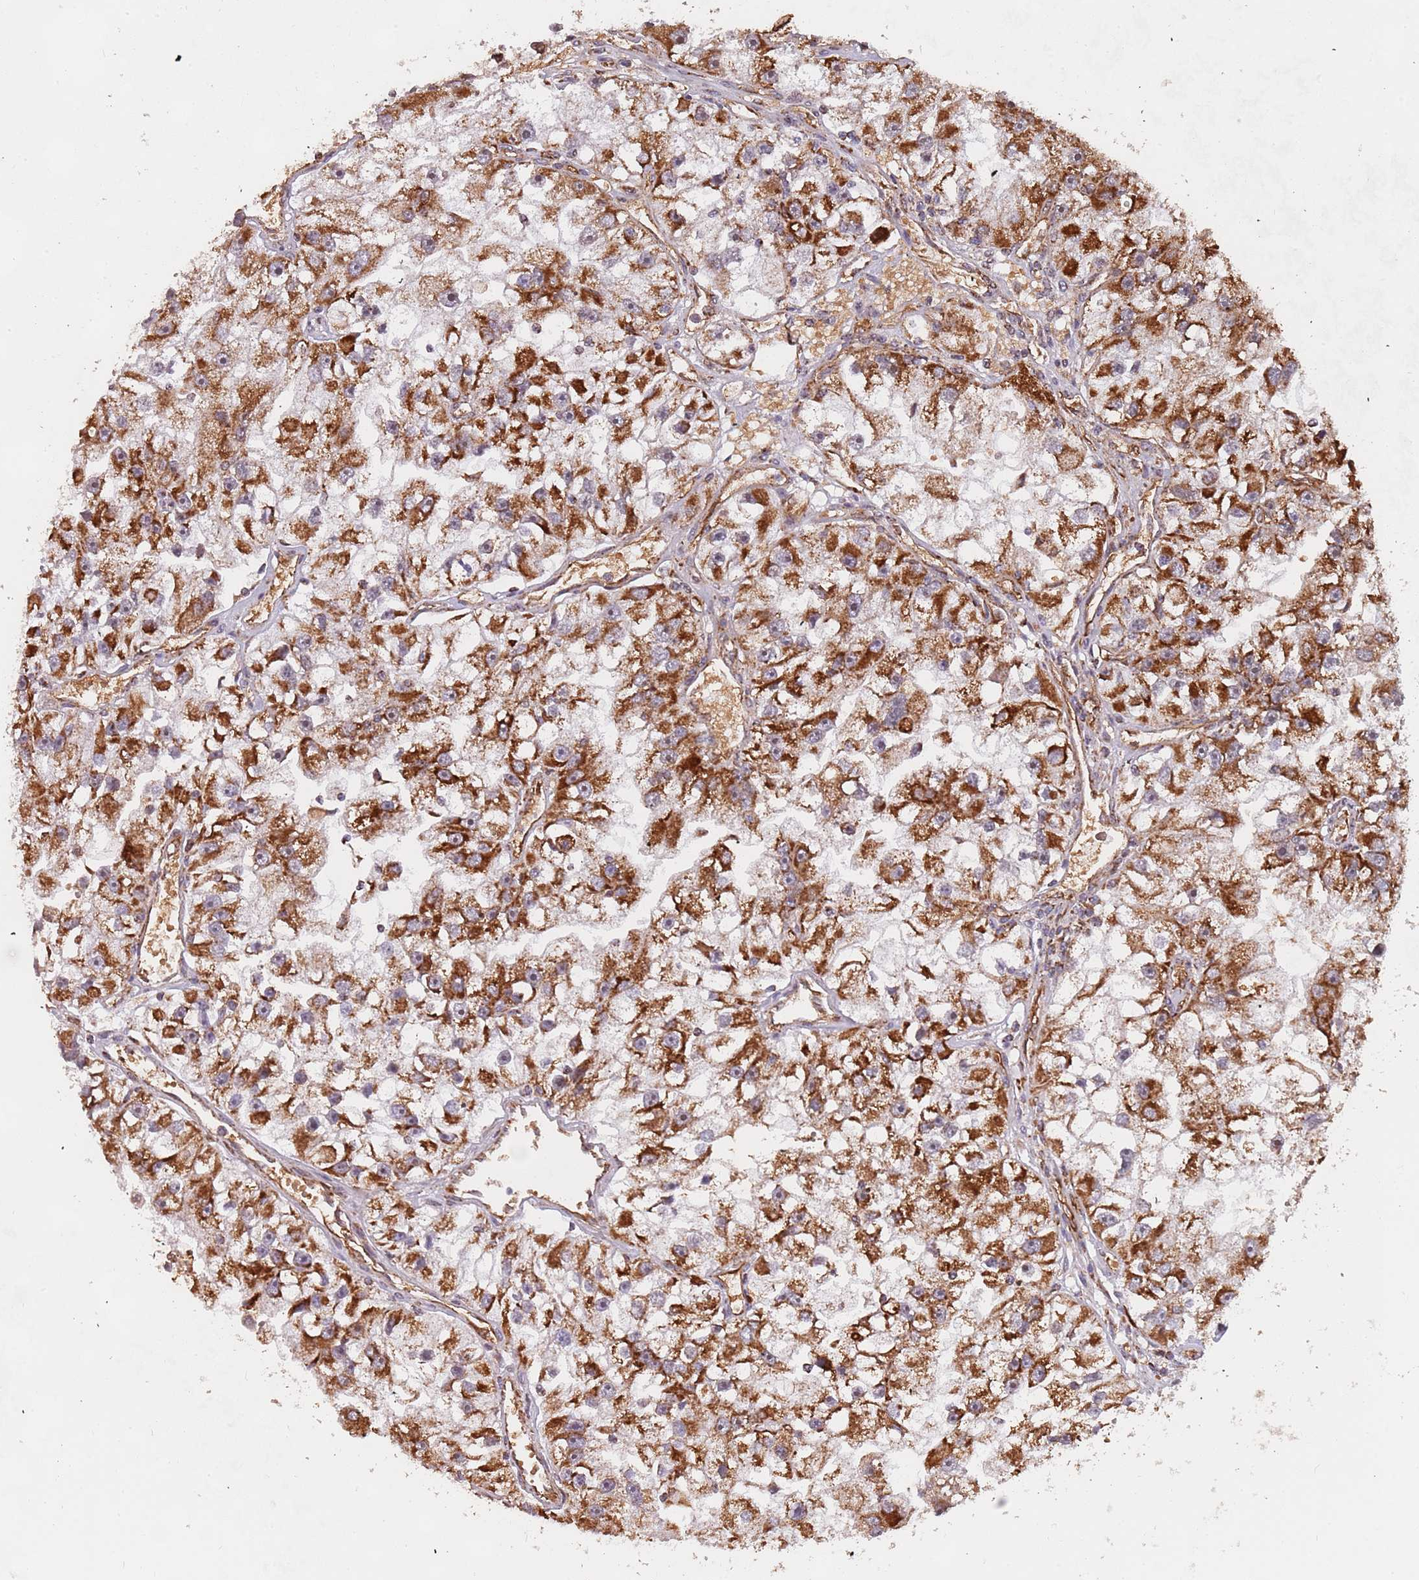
{"staining": {"intensity": "strong", "quantity": ">75%", "location": "cytoplasmic/membranous"}, "tissue": "renal cancer", "cell_type": "Tumor cells", "image_type": "cancer", "snomed": [{"axis": "morphology", "description": "Adenocarcinoma, NOS"}, {"axis": "topography", "description": "Kidney"}], "caption": "A high-resolution histopathology image shows immunohistochemistry (IHC) staining of renal cancer (adenocarcinoma), which demonstrates strong cytoplasmic/membranous positivity in approximately >75% of tumor cells. The staining was performed using DAB, with brown indicating positive protein expression. Nuclei are stained blue with hematoxylin.", "gene": "DCHS1", "patient": {"sex": "male", "age": 63}}